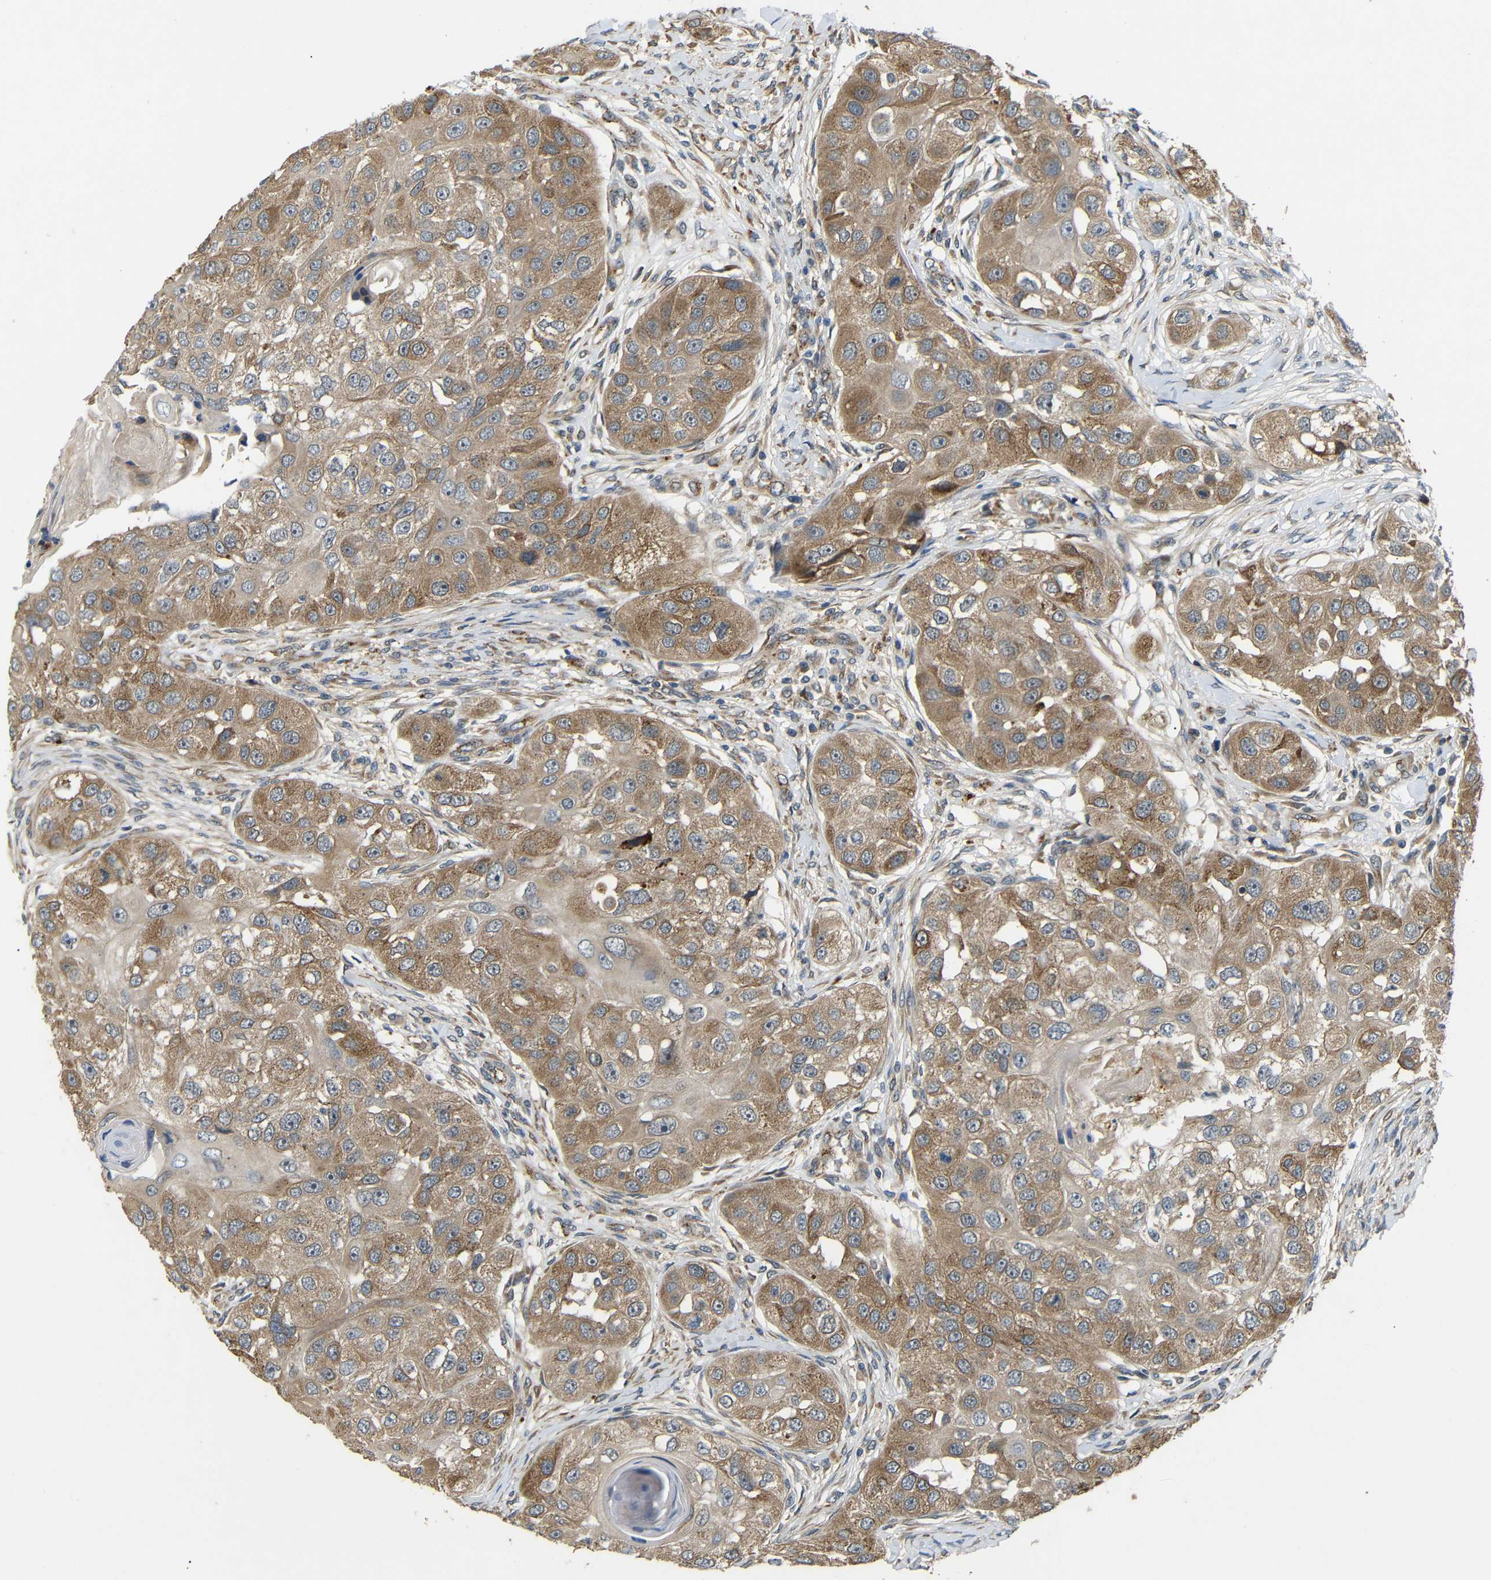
{"staining": {"intensity": "moderate", "quantity": ">75%", "location": "cytoplasmic/membranous"}, "tissue": "head and neck cancer", "cell_type": "Tumor cells", "image_type": "cancer", "snomed": [{"axis": "morphology", "description": "Normal tissue, NOS"}, {"axis": "morphology", "description": "Squamous cell carcinoma, NOS"}, {"axis": "topography", "description": "Skeletal muscle"}, {"axis": "topography", "description": "Head-Neck"}], "caption": "A brown stain highlights moderate cytoplasmic/membranous staining of a protein in human head and neck cancer (squamous cell carcinoma) tumor cells.", "gene": "ATP7A", "patient": {"sex": "male", "age": 51}}